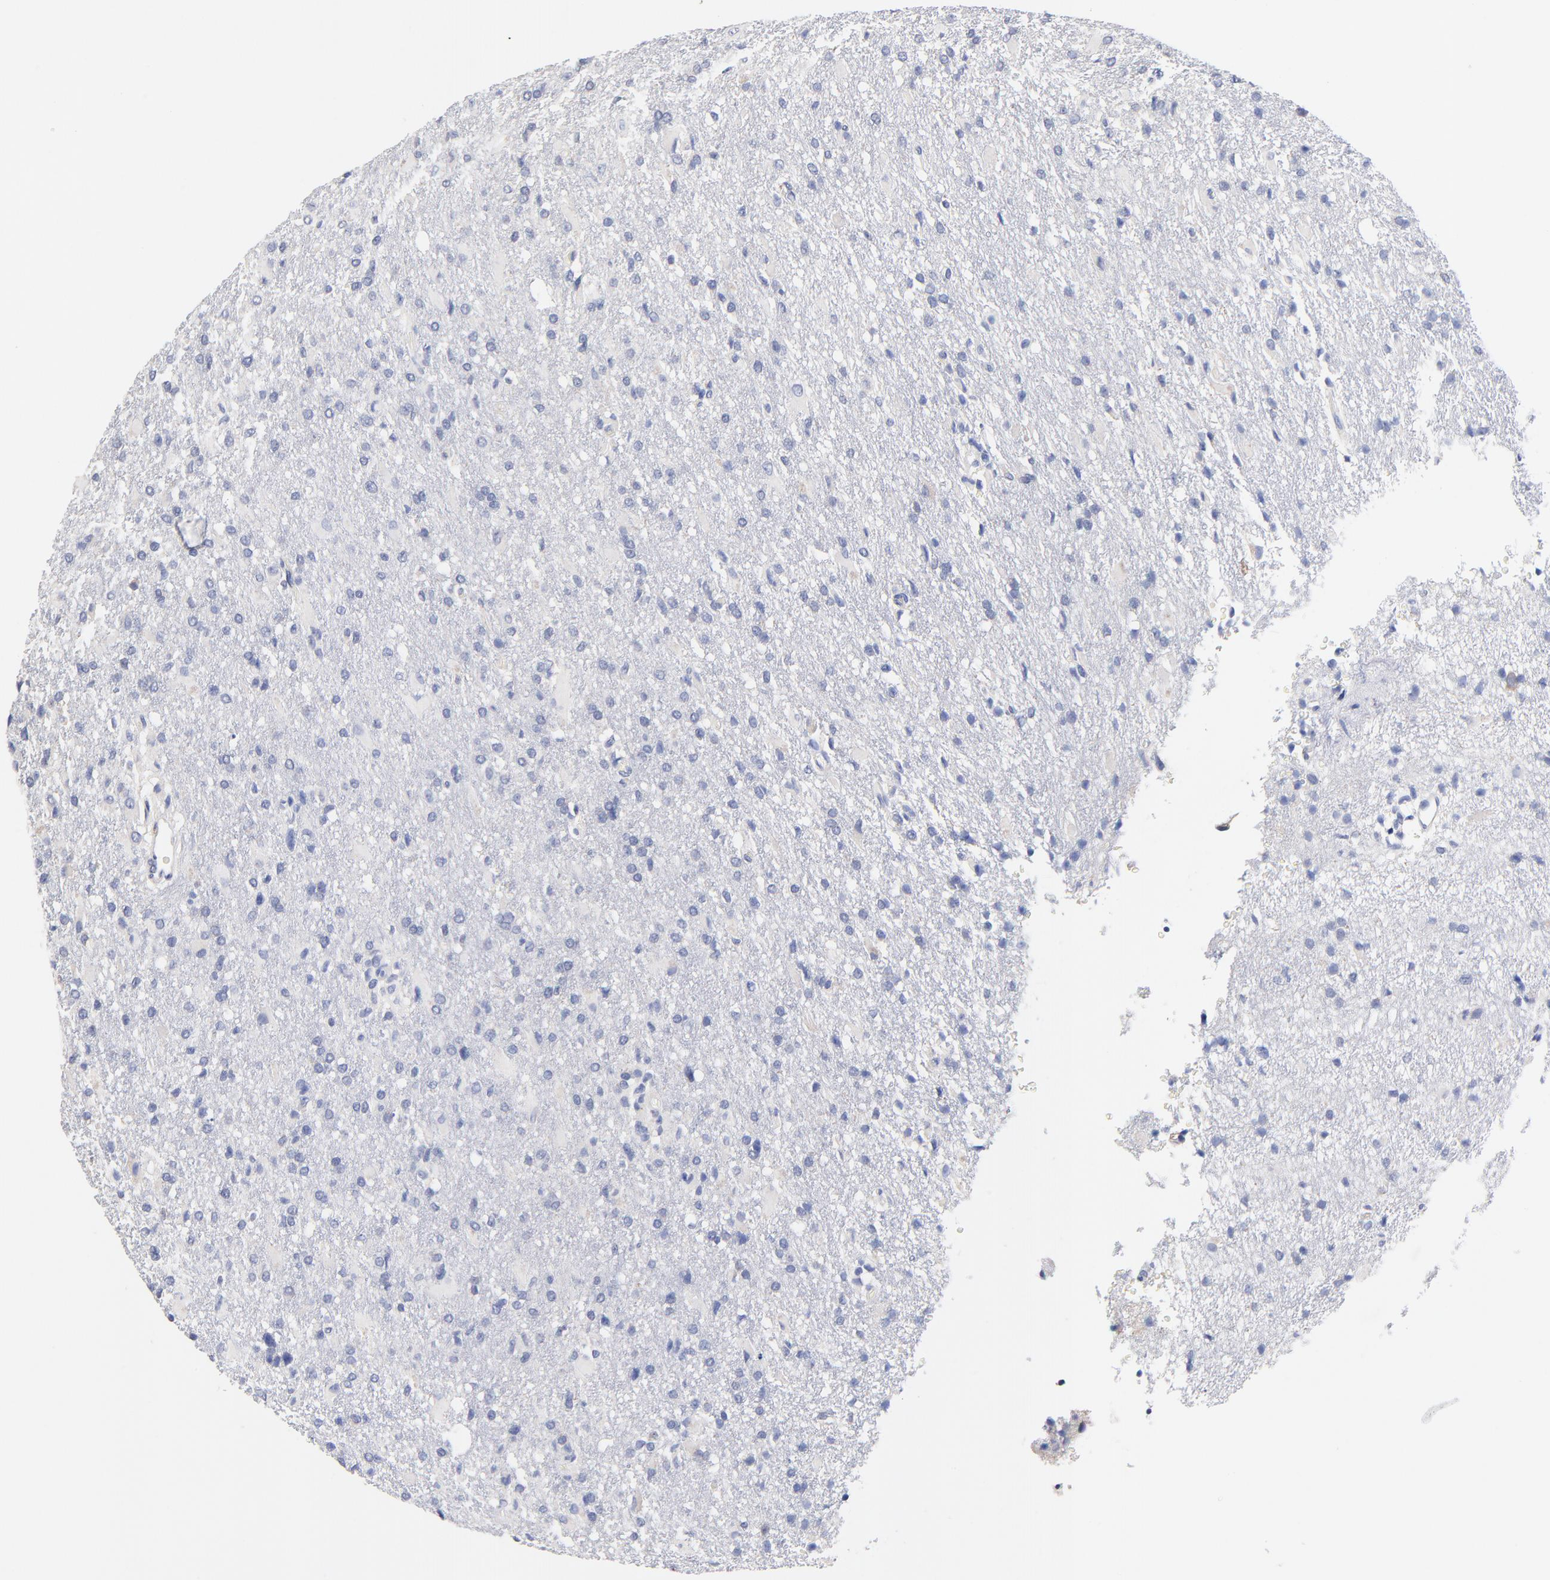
{"staining": {"intensity": "negative", "quantity": "none", "location": "none"}, "tissue": "glioma", "cell_type": "Tumor cells", "image_type": "cancer", "snomed": [{"axis": "morphology", "description": "Glioma, malignant, High grade"}, {"axis": "topography", "description": "Brain"}], "caption": "DAB (3,3'-diaminobenzidine) immunohistochemical staining of human malignant glioma (high-grade) demonstrates no significant staining in tumor cells.", "gene": "TWNK", "patient": {"sex": "male", "age": 68}}